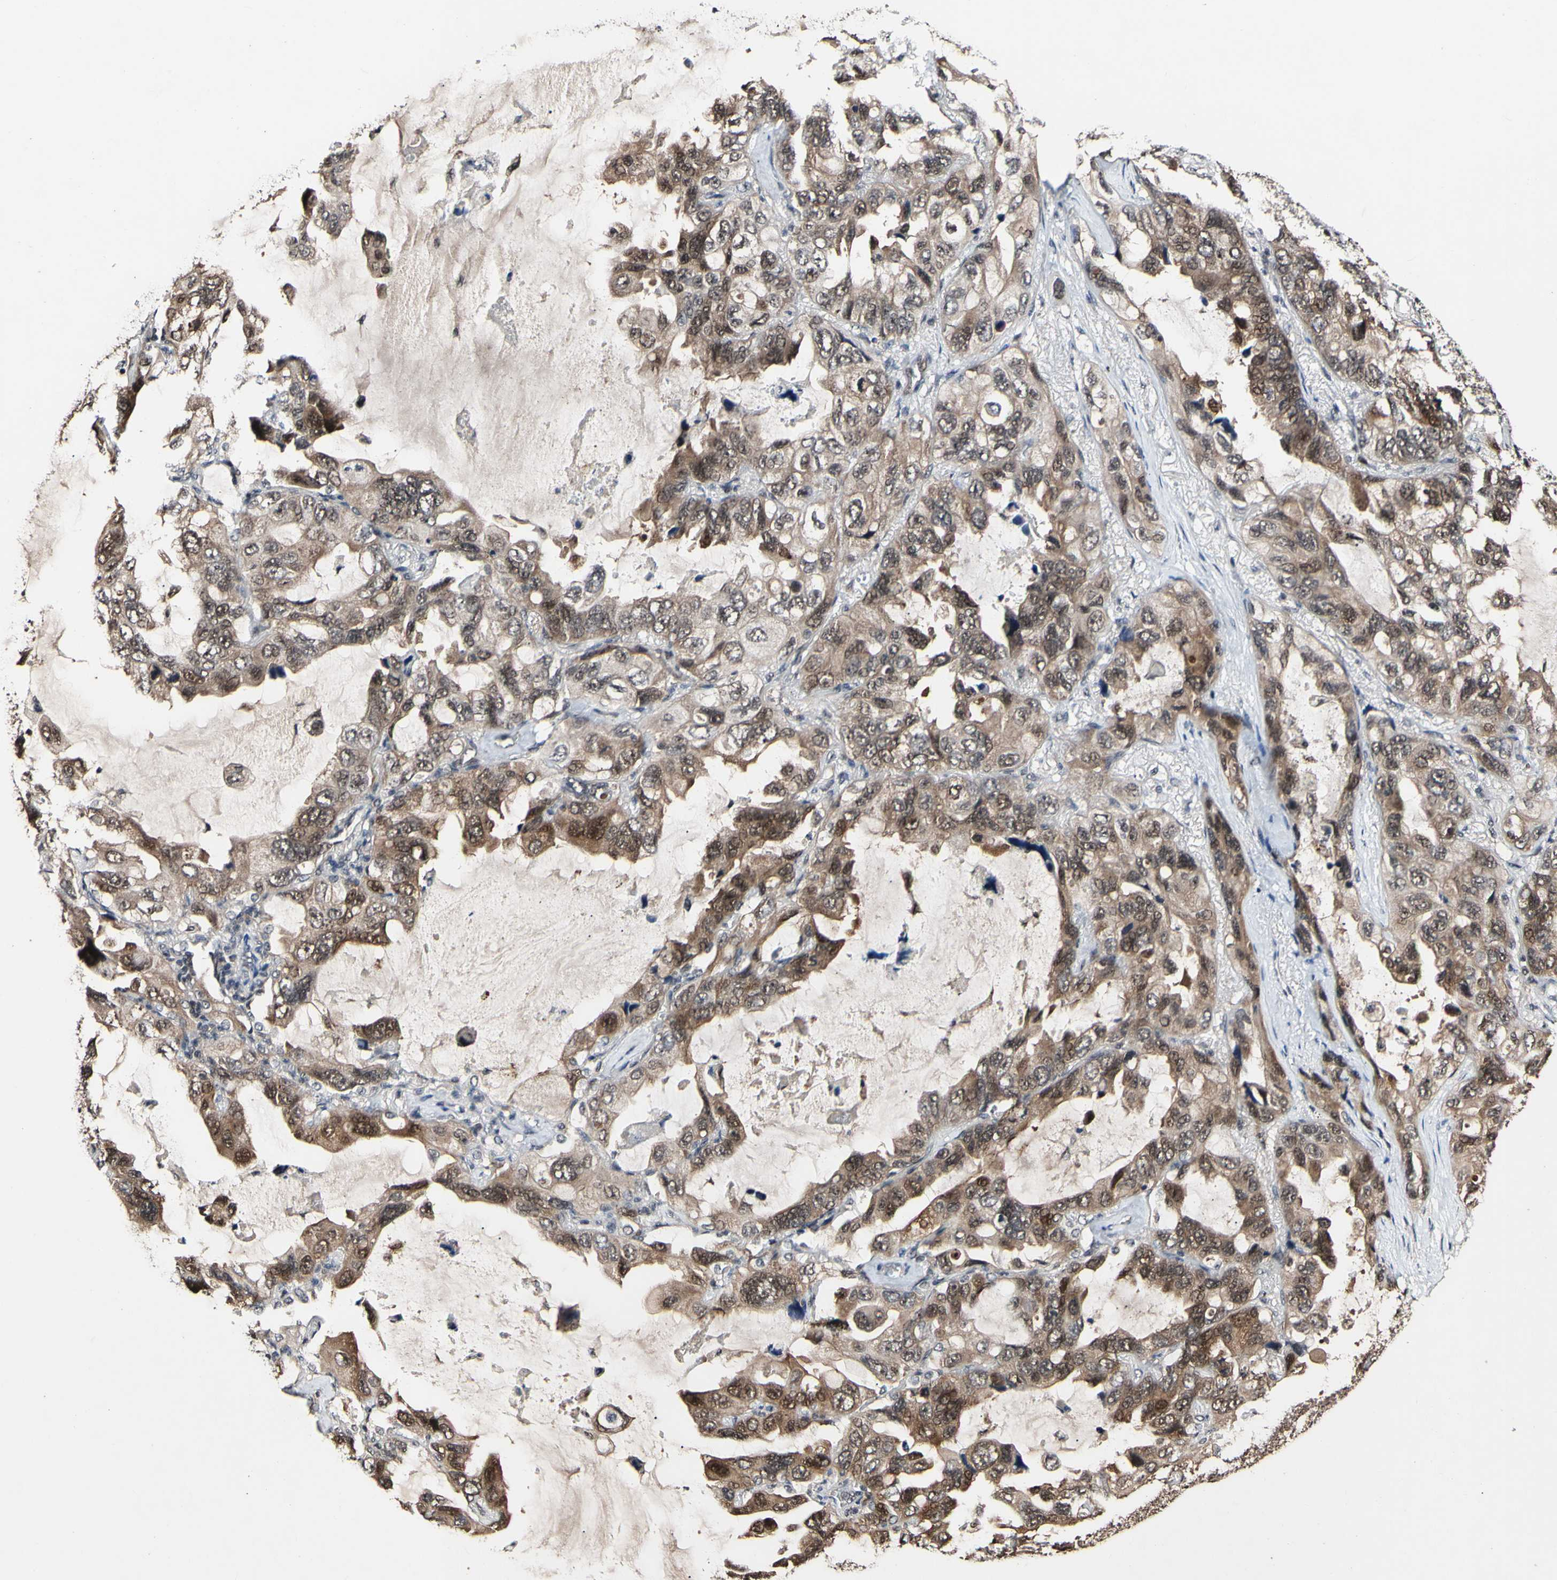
{"staining": {"intensity": "weak", "quantity": ">75%", "location": "cytoplasmic/membranous"}, "tissue": "lung cancer", "cell_type": "Tumor cells", "image_type": "cancer", "snomed": [{"axis": "morphology", "description": "Squamous cell carcinoma, NOS"}, {"axis": "topography", "description": "Lung"}], "caption": "This image exhibits immunohistochemistry staining of human lung cancer, with low weak cytoplasmic/membranous staining in approximately >75% of tumor cells.", "gene": "PSMD10", "patient": {"sex": "female", "age": 73}}